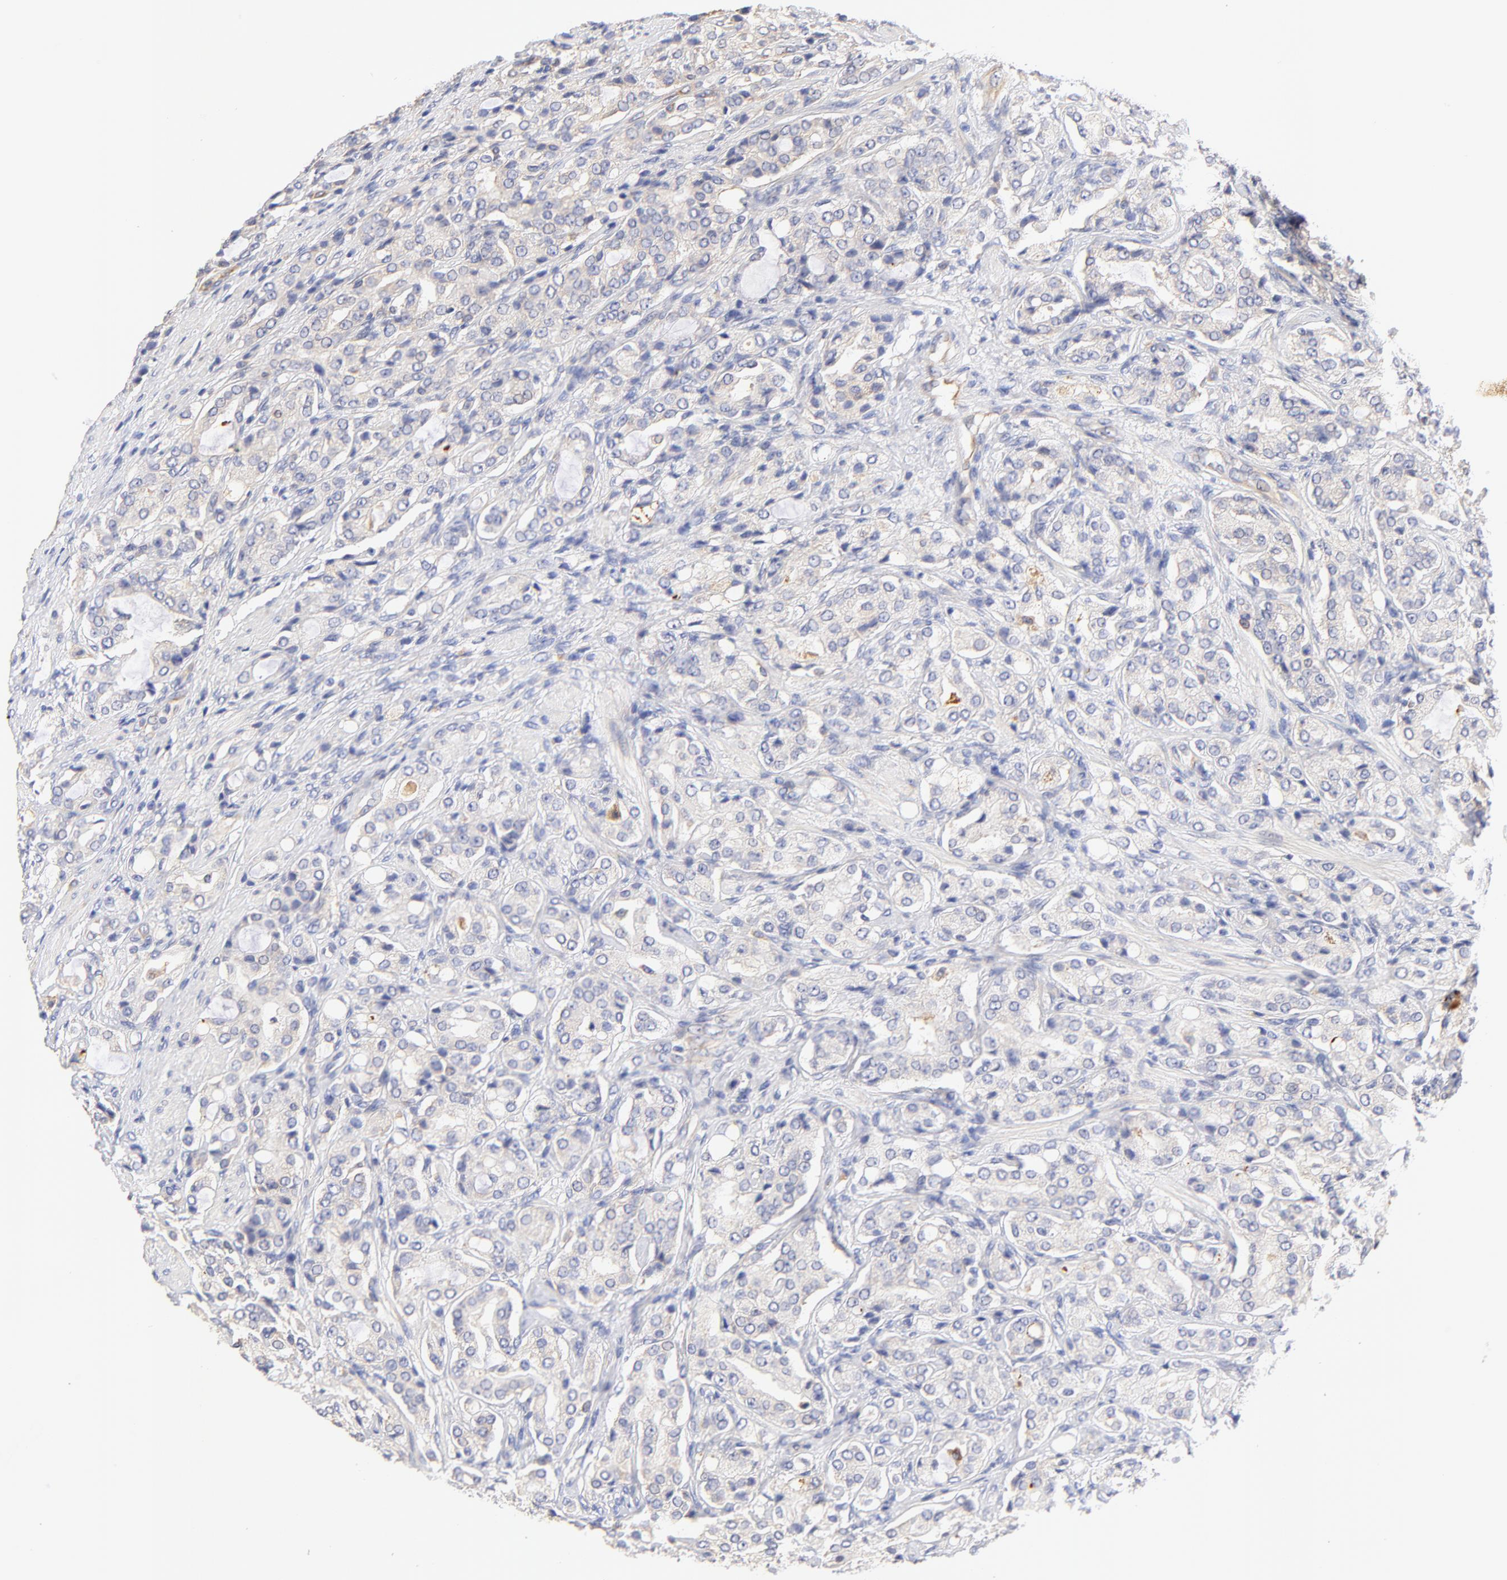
{"staining": {"intensity": "weak", "quantity": "<25%", "location": "cytoplasmic/membranous"}, "tissue": "prostate cancer", "cell_type": "Tumor cells", "image_type": "cancer", "snomed": [{"axis": "morphology", "description": "Adenocarcinoma, High grade"}, {"axis": "topography", "description": "Prostate"}], "caption": "Tumor cells are negative for brown protein staining in prostate adenocarcinoma (high-grade). Brightfield microscopy of immunohistochemistry stained with DAB (brown) and hematoxylin (blue), captured at high magnification.", "gene": "HS3ST1", "patient": {"sex": "male", "age": 72}}